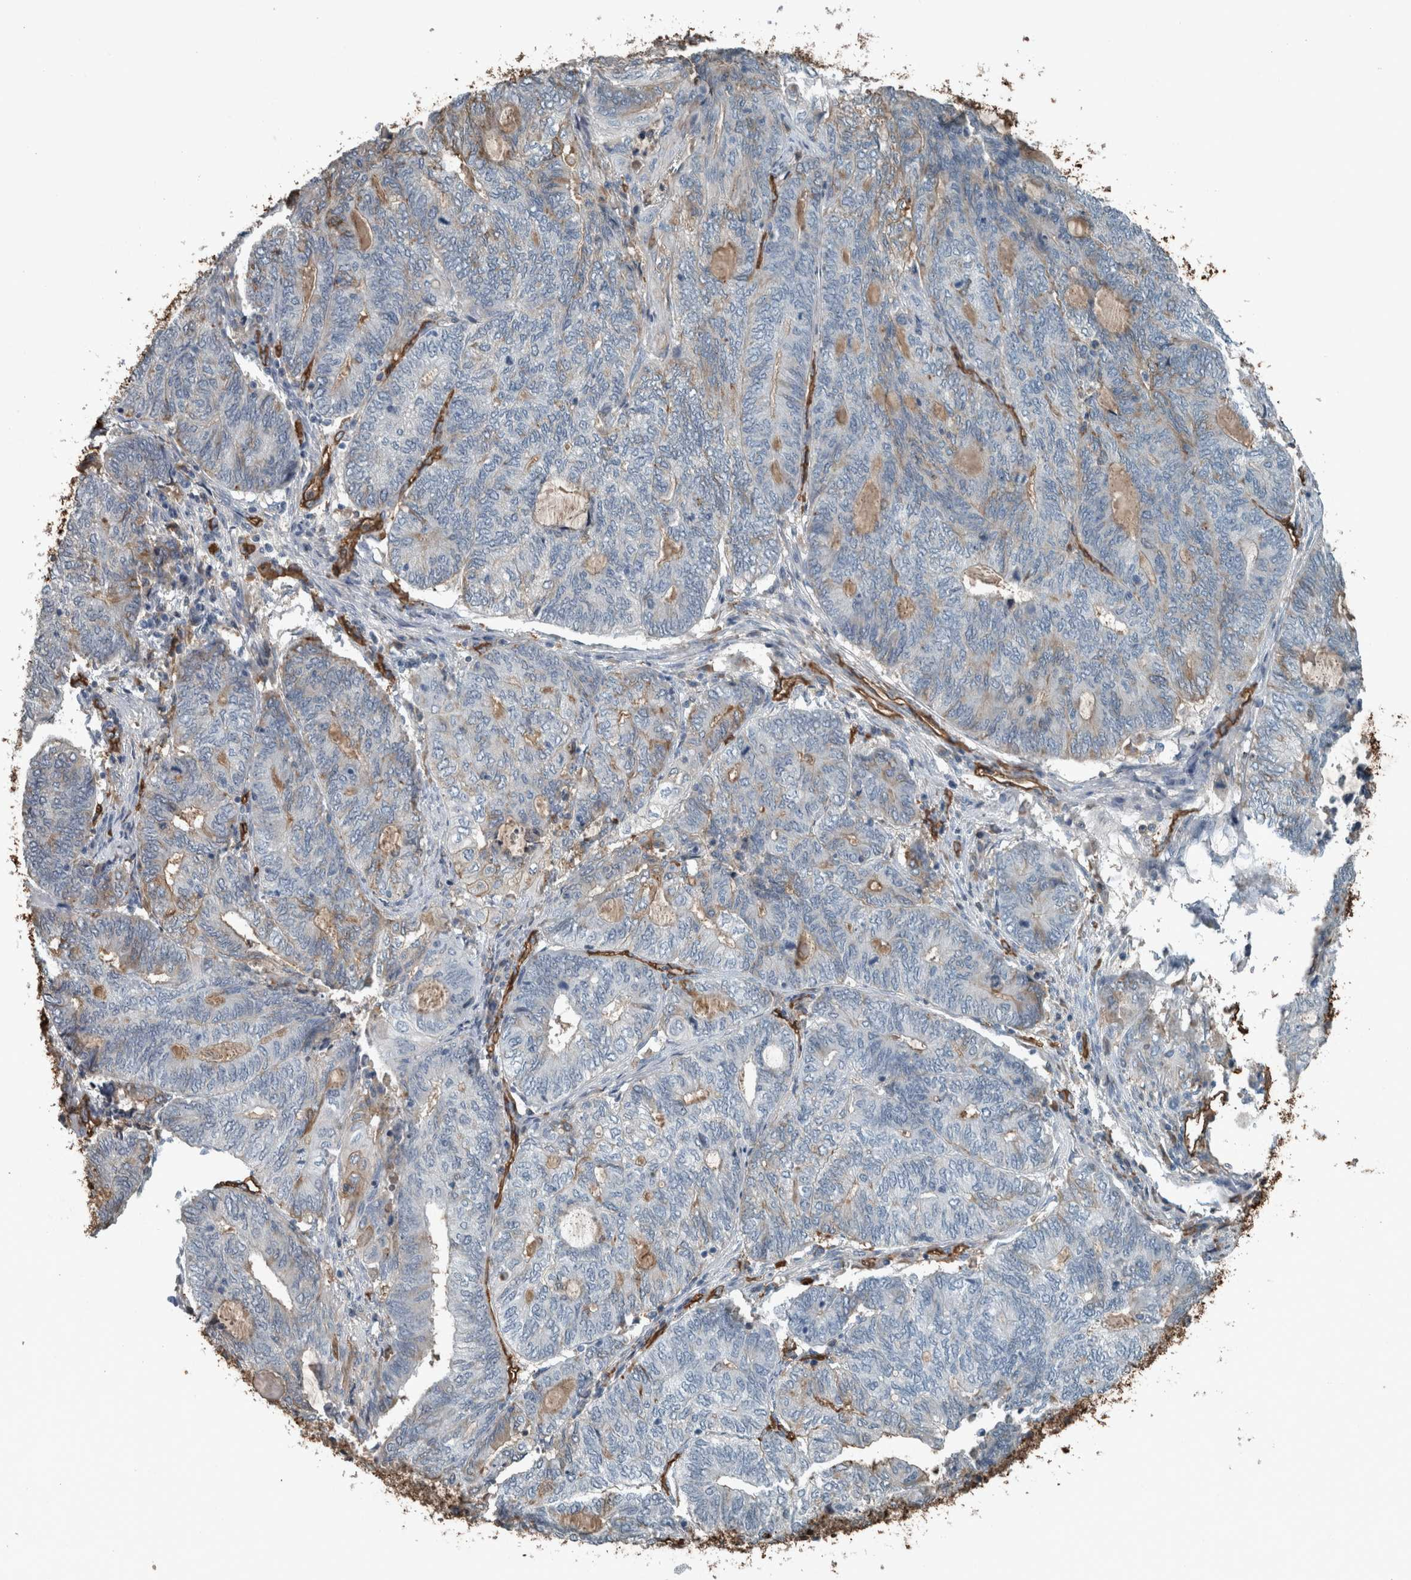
{"staining": {"intensity": "weak", "quantity": "<25%", "location": "cytoplasmic/membranous"}, "tissue": "endometrial cancer", "cell_type": "Tumor cells", "image_type": "cancer", "snomed": [{"axis": "morphology", "description": "Adenocarcinoma, NOS"}, {"axis": "topography", "description": "Uterus"}, {"axis": "topography", "description": "Endometrium"}], "caption": "An image of human endometrial cancer is negative for staining in tumor cells.", "gene": "LBP", "patient": {"sex": "female", "age": 70}}